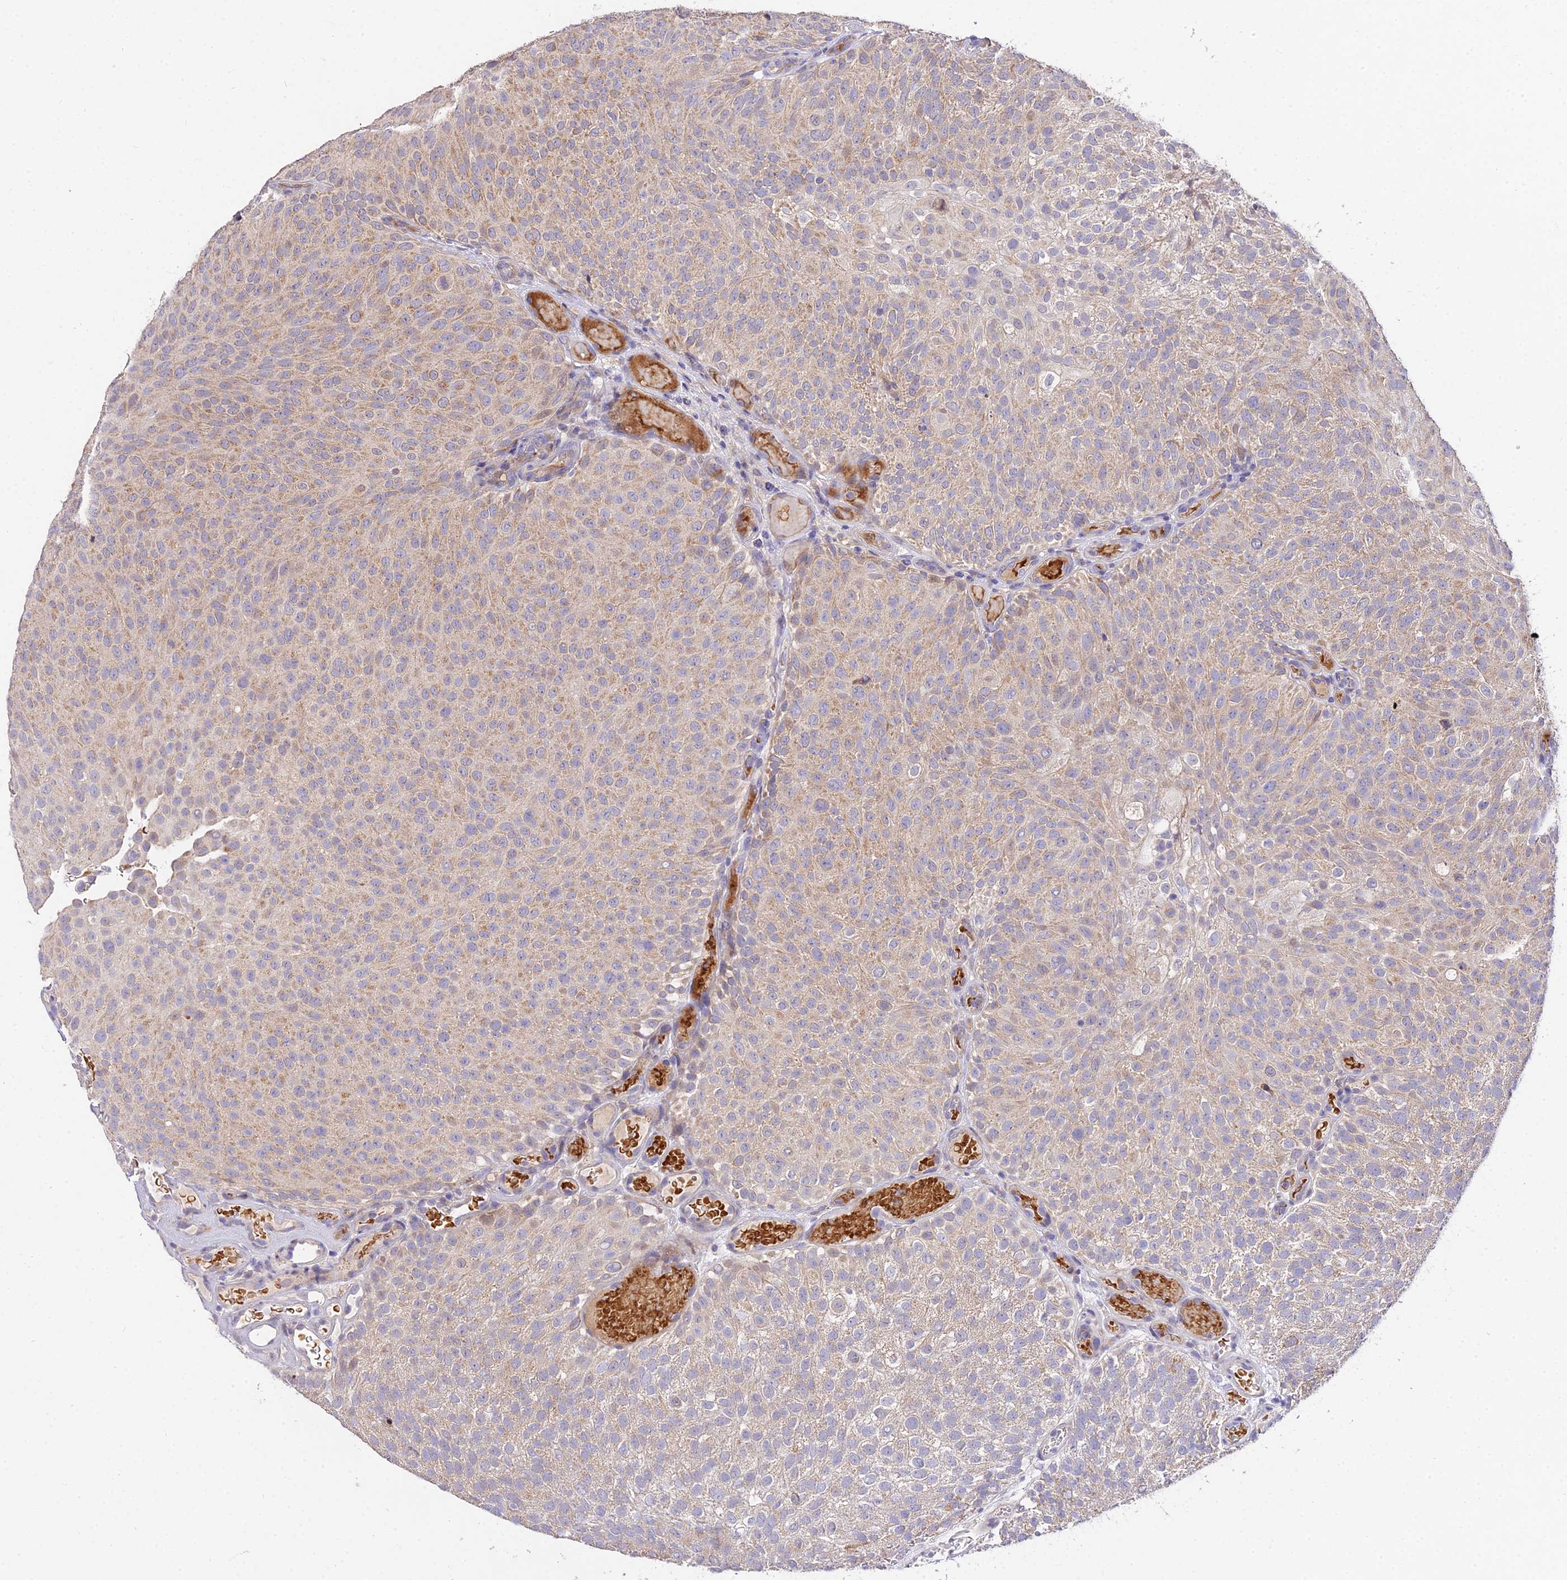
{"staining": {"intensity": "weak", "quantity": "25%-75%", "location": "cytoplasmic/membranous"}, "tissue": "urothelial cancer", "cell_type": "Tumor cells", "image_type": "cancer", "snomed": [{"axis": "morphology", "description": "Urothelial carcinoma, Low grade"}, {"axis": "topography", "description": "Urinary bladder"}], "caption": "Protein analysis of urothelial cancer tissue displays weak cytoplasmic/membranous positivity in about 25%-75% of tumor cells. (Stains: DAB in brown, nuclei in blue, Microscopy: brightfield microscopy at high magnification).", "gene": "WDR5B", "patient": {"sex": "male", "age": 78}}